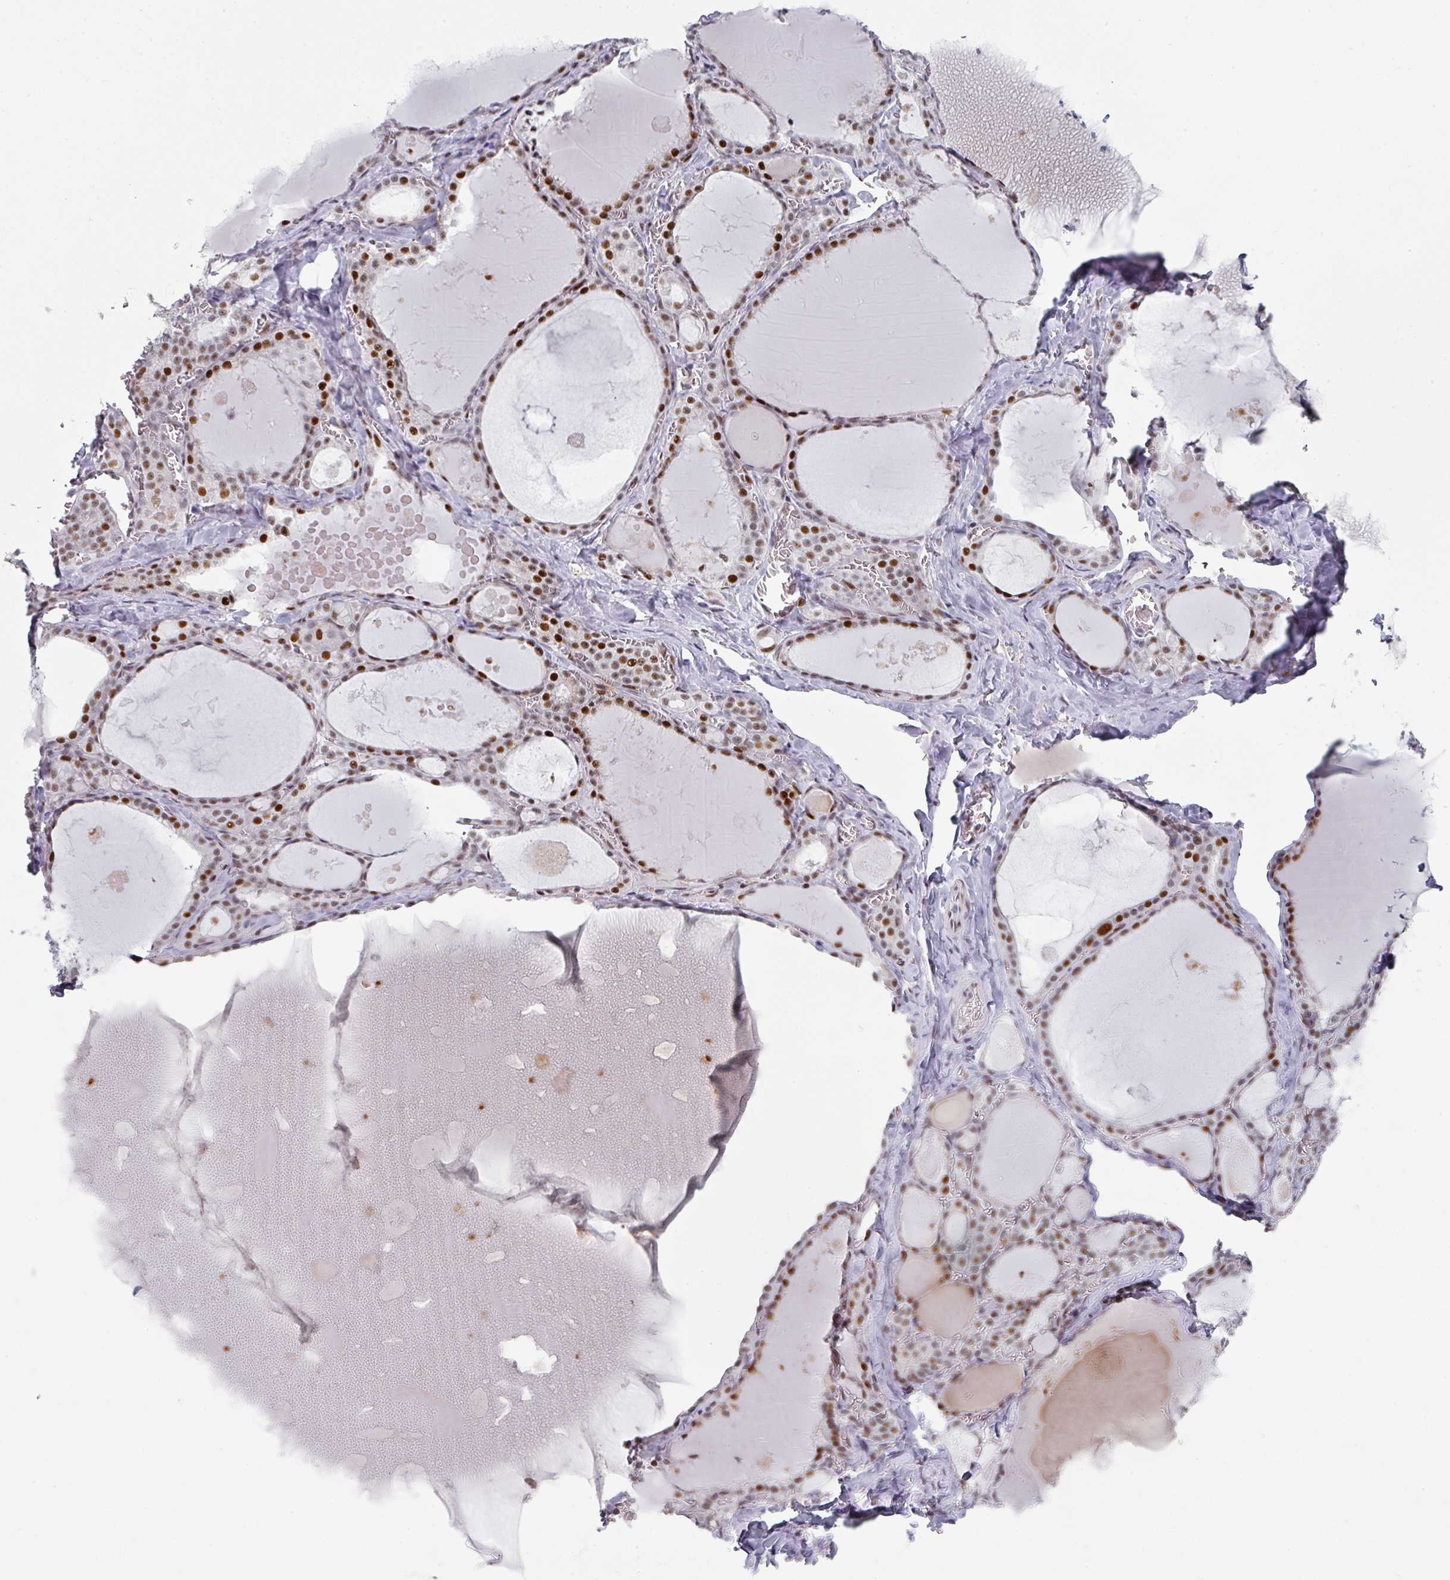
{"staining": {"intensity": "strong", "quantity": "25%-75%", "location": "nuclear"}, "tissue": "thyroid gland", "cell_type": "Glandular cells", "image_type": "normal", "snomed": [{"axis": "morphology", "description": "Normal tissue, NOS"}, {"axis": "topography", "description": "Thyroid gland"}], "caption": "Protein analysis of benign thyroid gland exhibits strong nuclear positivity in approximately 25%-75% of glandular cells.", "gene": "SF3B5", "patient": {"sex": "male", "age": 56}}